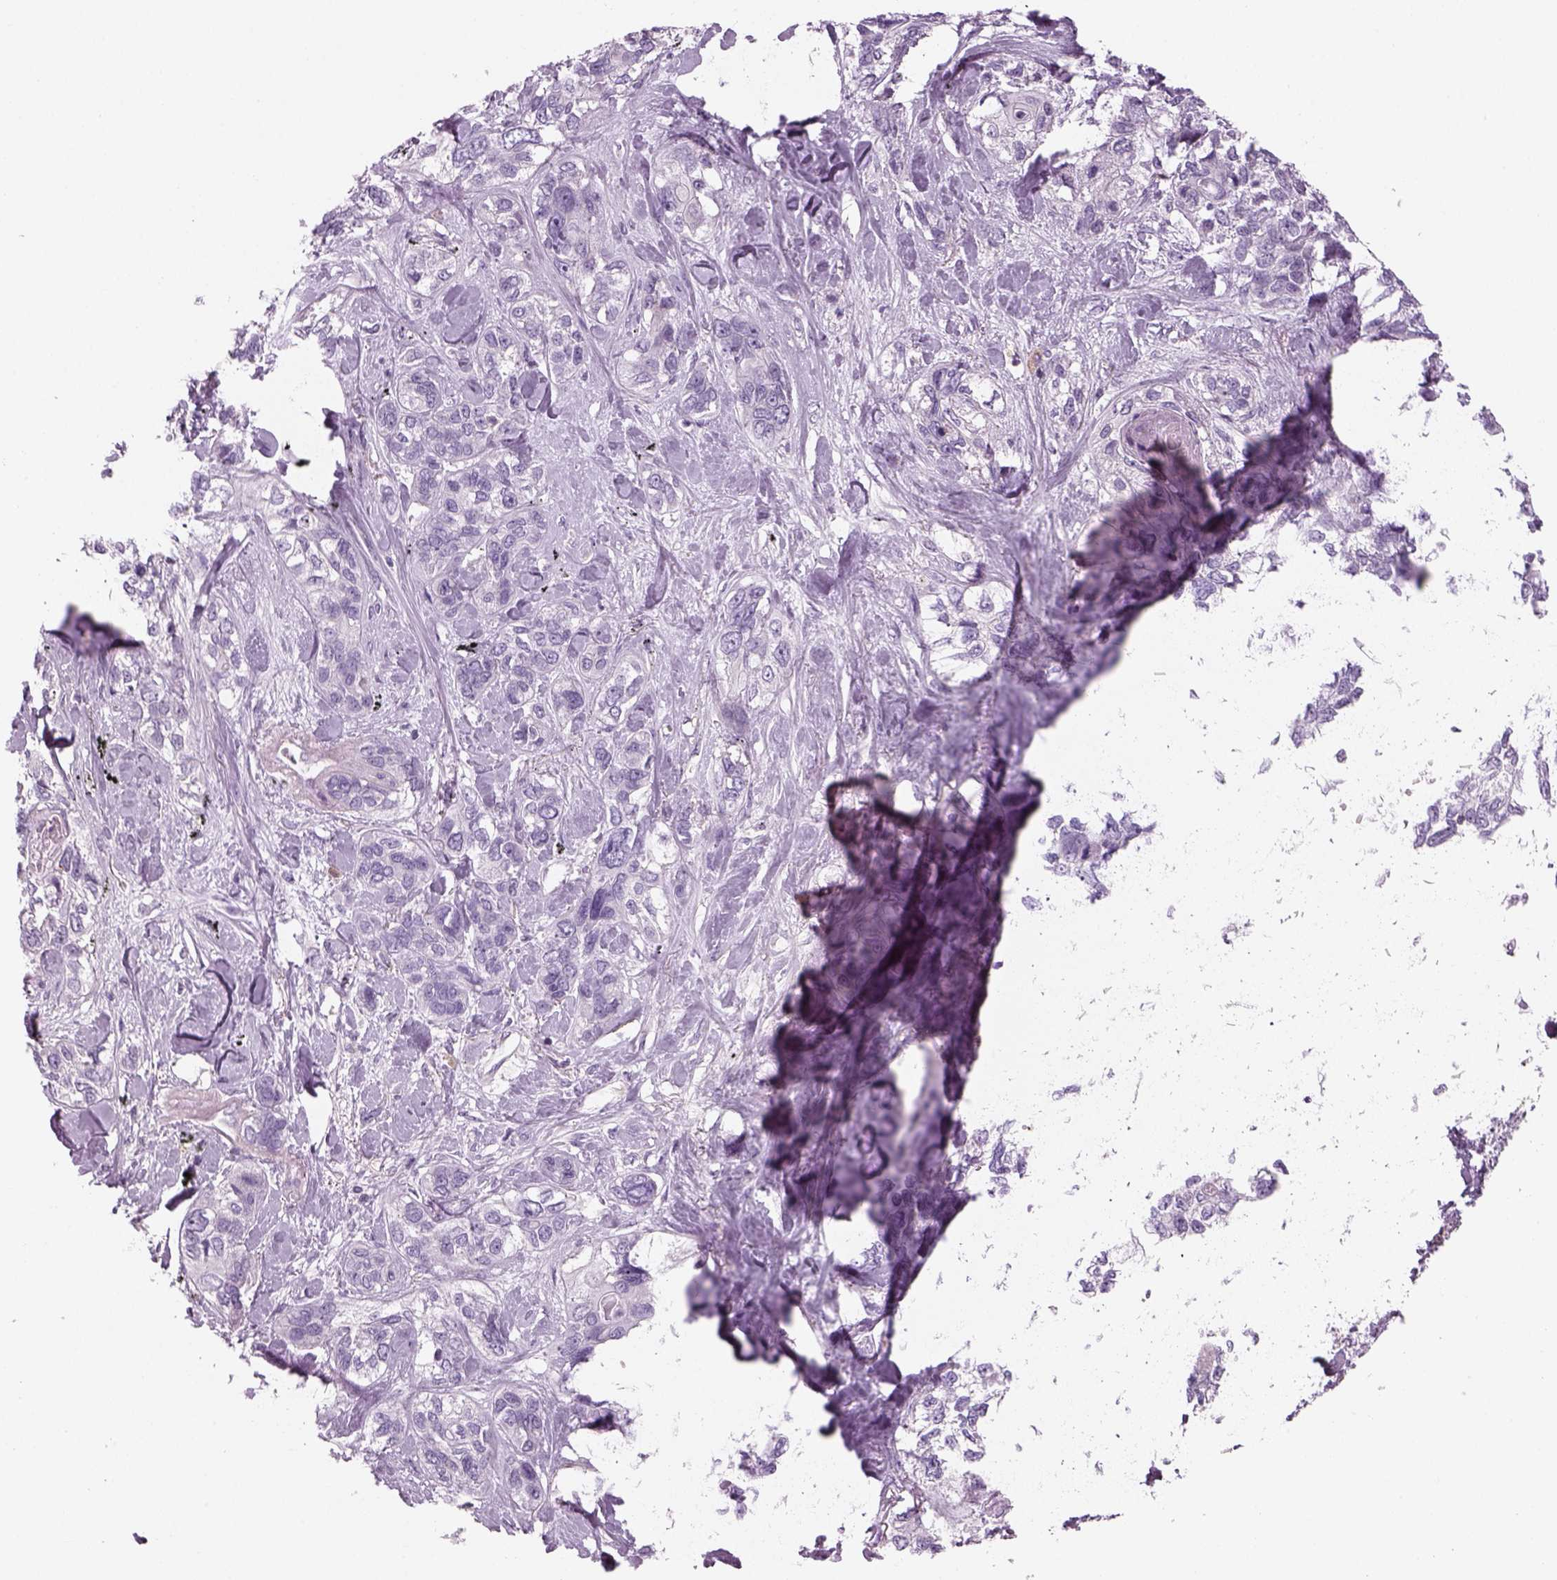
{"staining": {"intensity": "negative", "quantity": "none", "location": "none"}, "tissue": "lung cancer", "cell_type": "Tumor cells", "image_type": "cancer", "snomed": [{"axis": "morphology", "description": "Squamous cell carcinoma, NOS"}, {"axis": "topography", "description": "Lung"}], "caption": "This is a micrograph of immunohistochemistry staining of lung cancer (squamous cell carcinoma), which shows no positivity in tumor cells.", "gene": "SLC1A7", "patient": {"sex": "female", "age": 70}}